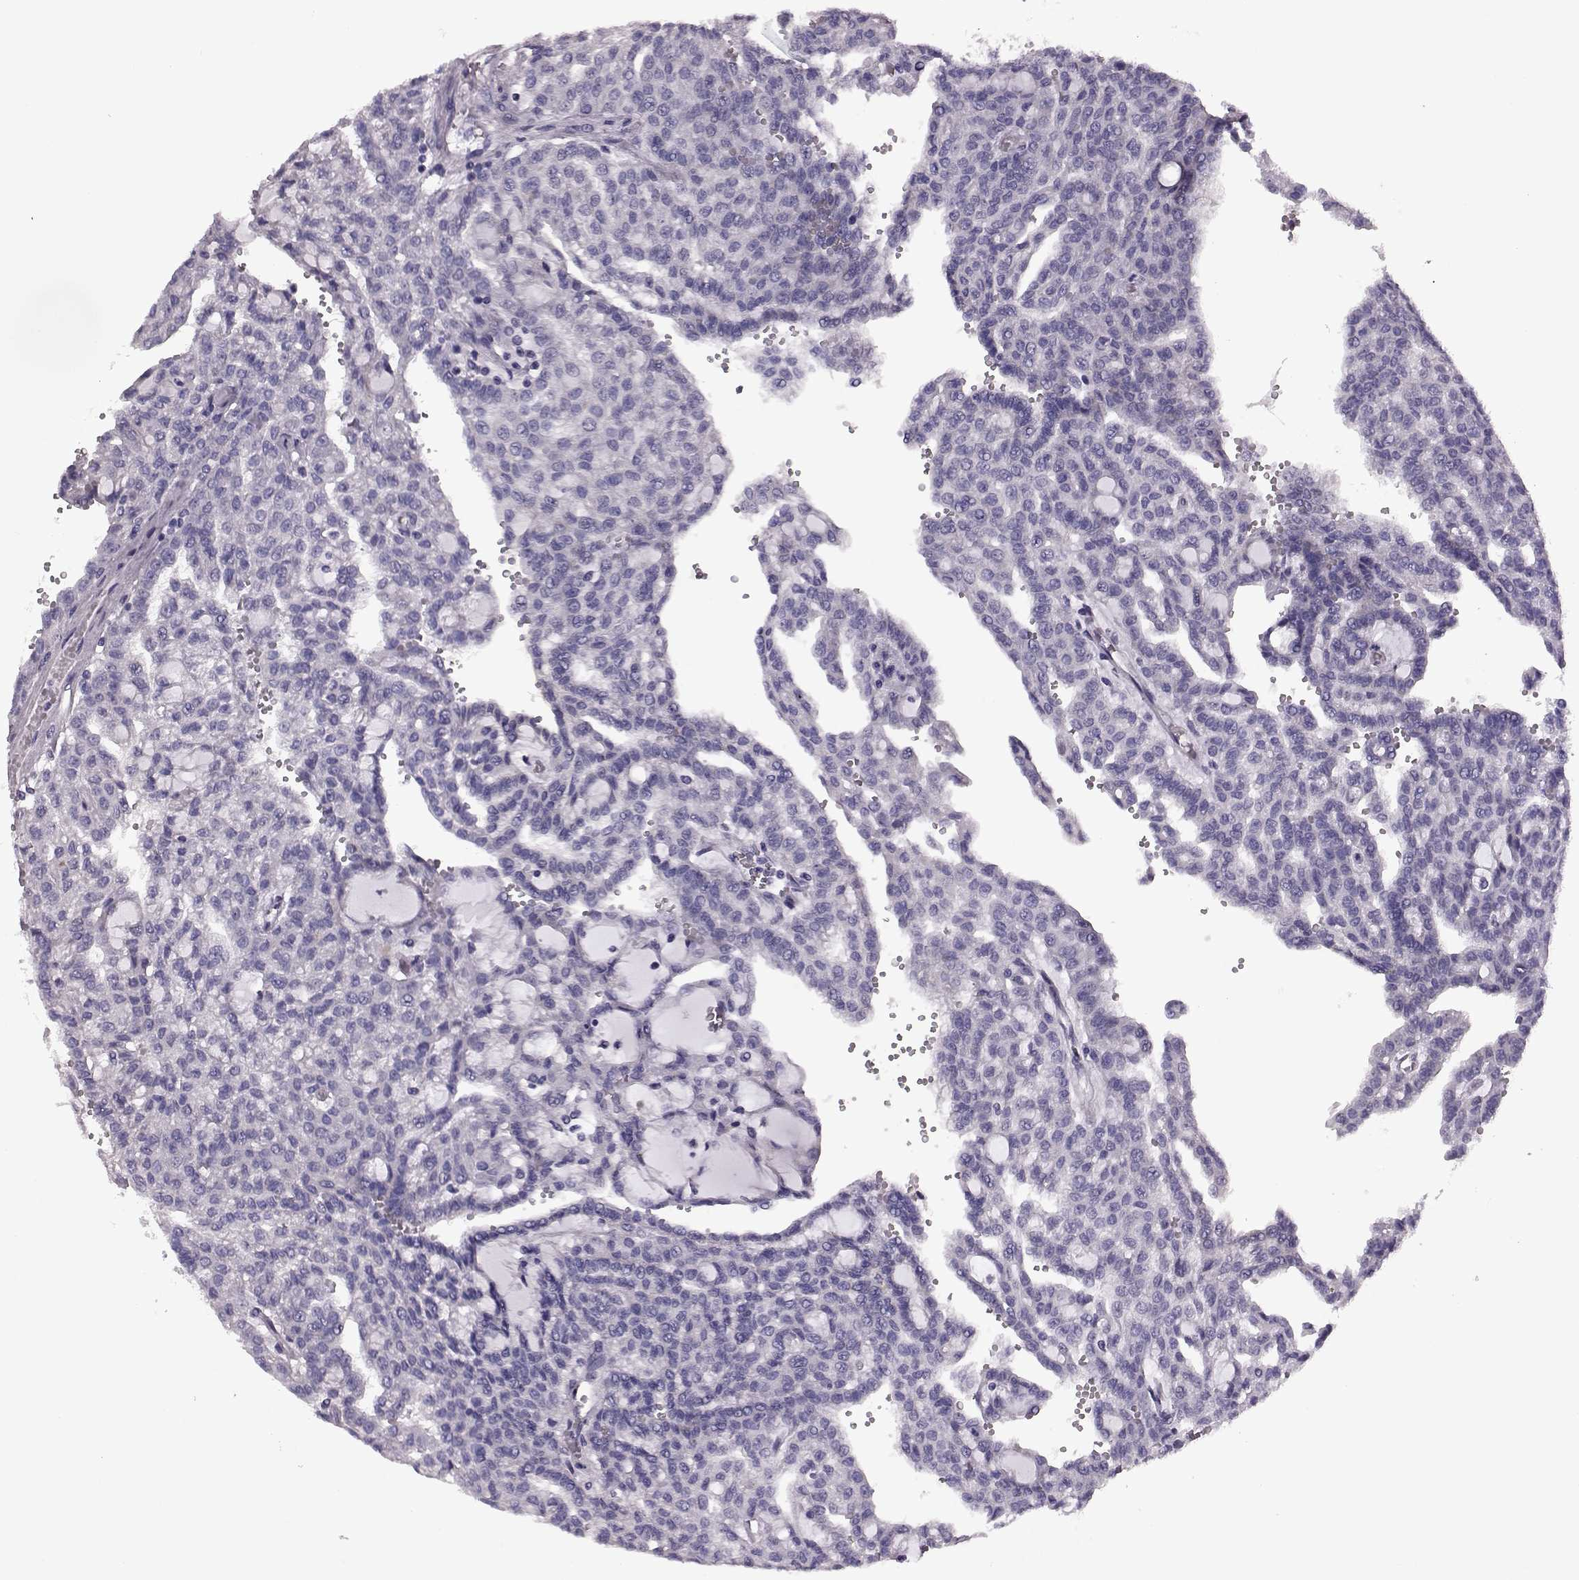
{"staining": {"intensity": "negative", "quantity": "none", "location": "none"}, "tissue": "renal cancer", "cell_type": "Tumor cells", "image_type": "cancer", "snomed": [{"axis": "morphology", "description": "Adenocarcinoma, NOS"}, {"axis": "topography", "description": "Kidney"}], "caption": "Micrograph shows no protein expression in tumor cells of renal cancer (adenocarcinoma) tissue.", "gene": "RIMS2", "patient": {"sex": "male", "age": 63}}